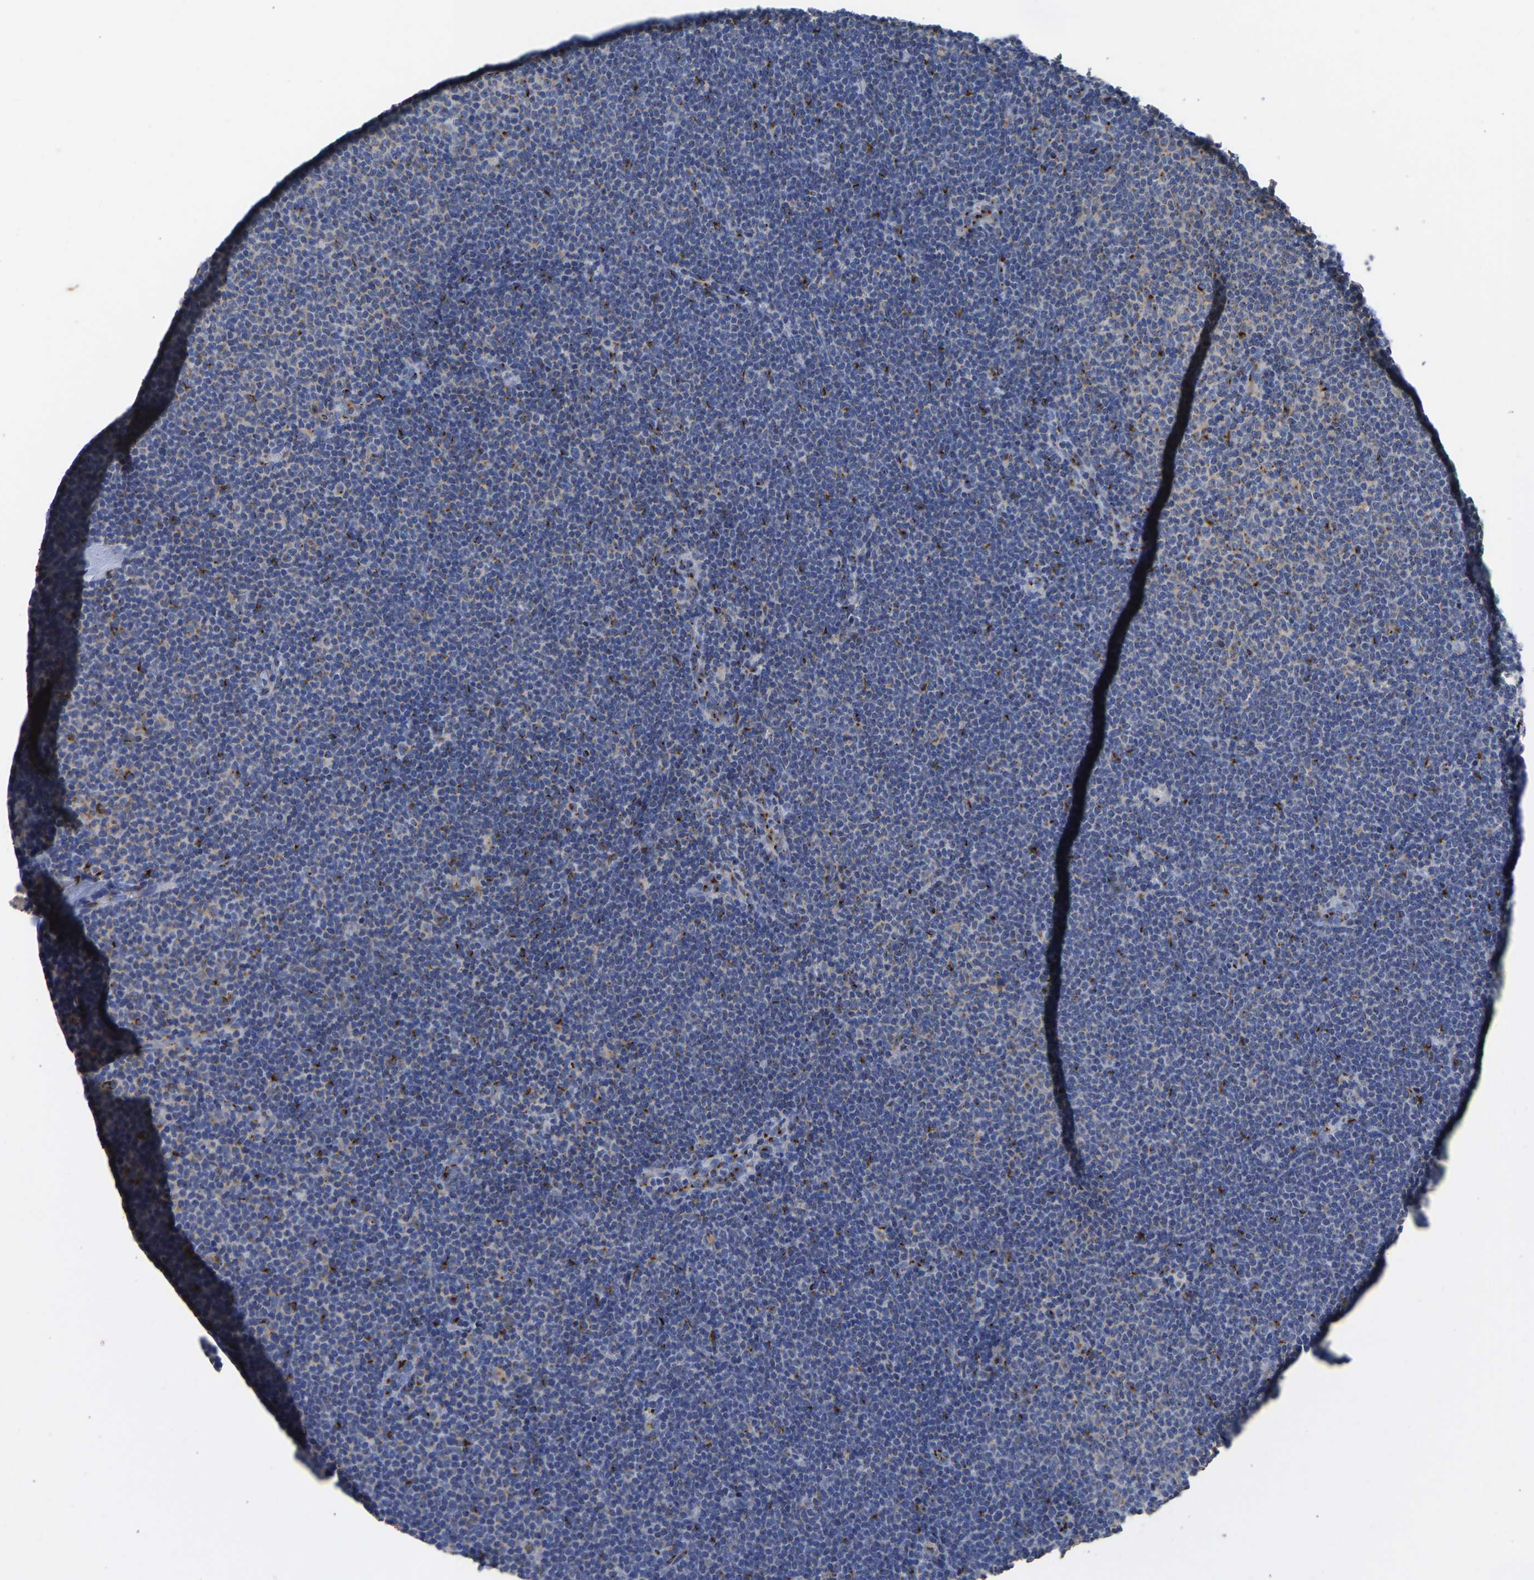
{"staining": {"intensity": "moderate", "quantity": "<25%", "location": "cytoplasmic/membranous"}, "tissue": "lymphoma", "cell_type": "Tumor cells", "image_type": "cancer", "snomed": [{"axis": "morphology", "description": "Malignant lymphoma, non-Hodgkin's type, Low grade"}, {"axis": "topography", "description": "Lymph node"}], "caption": "Immunohistochemical staining of human low-grade malignant lymphoma, non-Hodgkin's type demonstrates low levels of moderate cytoplasmic/membranous staining in about <25% of tumor cells. Using DAB (brown) and hematoxylin (blue) stains, captured at high magnification using brightfield microscopy.", "gene": "TMEM87A", "patient": {"sex": "female", "age": 53}}